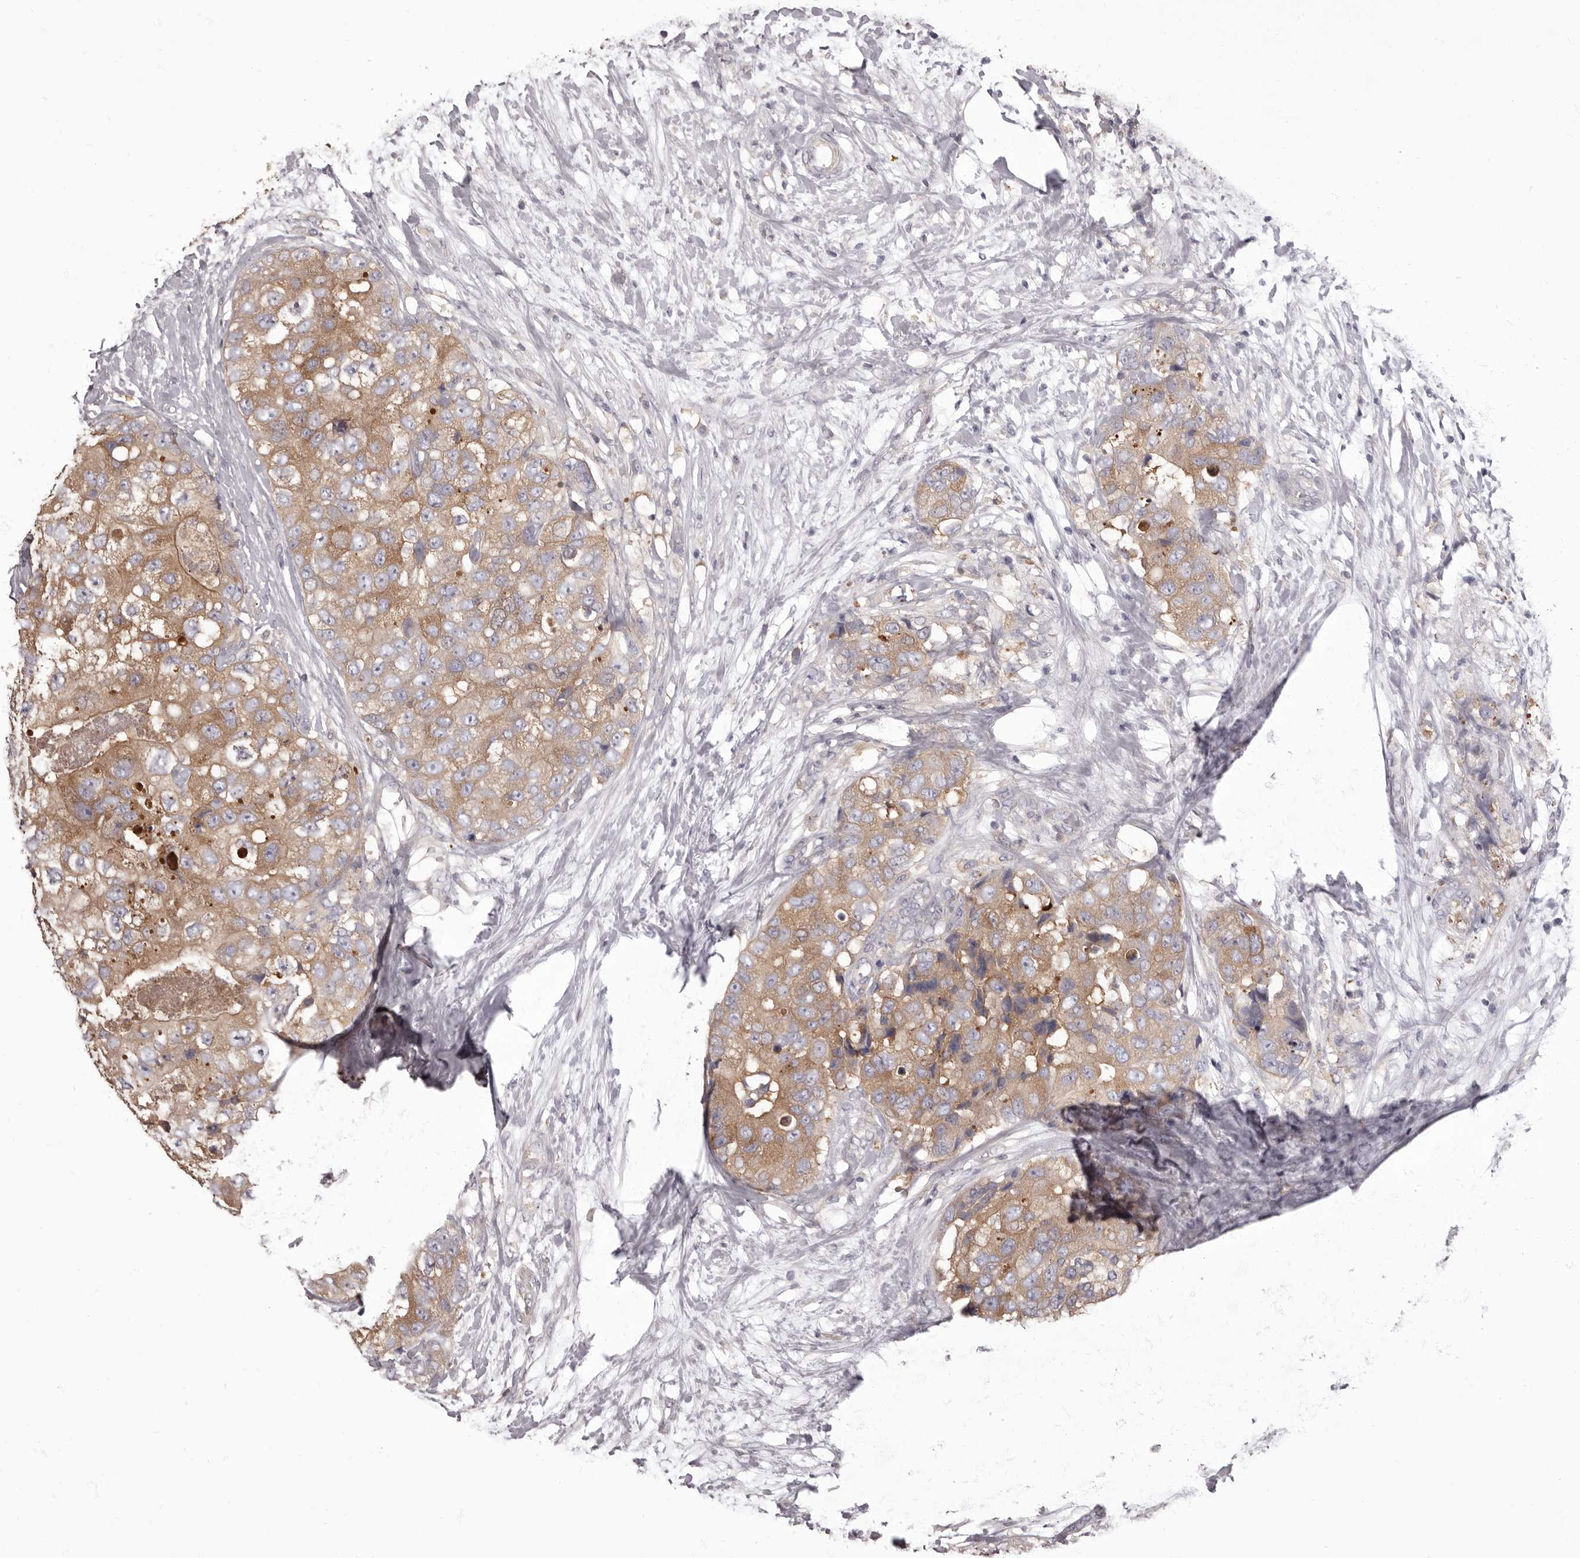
{"staining": {"intensity": "moderate", "quantity": ">75%", "location": "cytoplasmic/membranous"}, "tissue": "breast cancer", "cell_type": "Tumor cells", "image_type": "cancer", "snomed": [{"axis": "morphology", "description": "Duct carcinoma"}, {"axis": "topography", "description": "Breast"}], "caption": "Immunohistochemical staining of human breast intraductal carcinoma reveals moderate cytoplasmic/membranous protein expression in approximately >75% of tumor cells.", "gene": "APEH", "patient": {"sex": "female", "age": 62}}